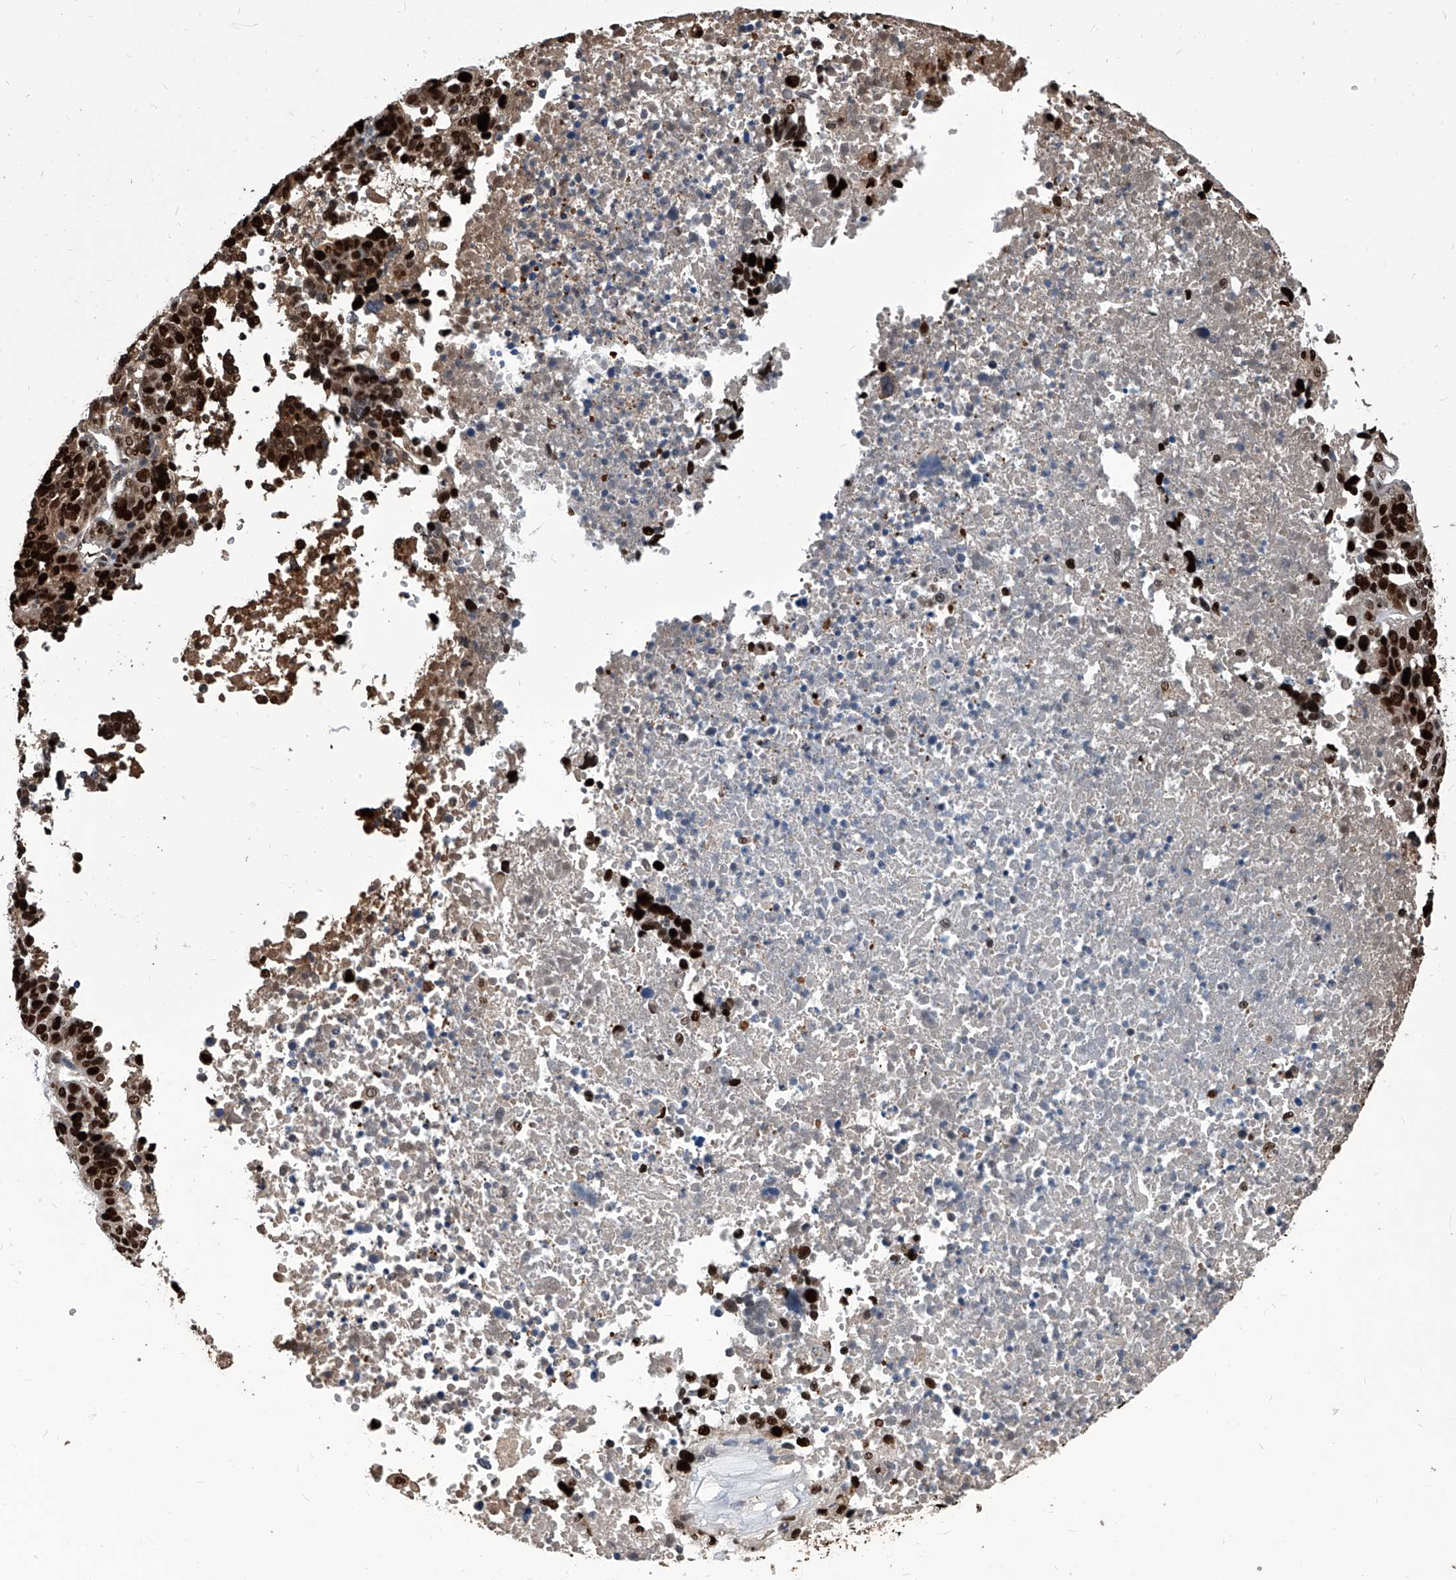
{"staining": {"intensity": "strong", "quantity": ">75%", "location": "cytoplasmic/membranous,nuclear"}, "tissue": "ovarian cancer", "cell_type": "Tumor cells", "image_type": "cancer", "snomed": [{"axis": "morphology", "description": "Cystadenocarcinoma, serous, NOS"}, {"axis": "topography", "description": "Ovary"}], "caption": "Human ovarian cancer (serous cystadenocarcinoma) stained with a brown dye exhibits strong cytoplasmic/membranous and nuclear positive positivity in about >75% of tumor cells.", "gene": "PCNA", "patient": {"sex": "female", "age": 59}}